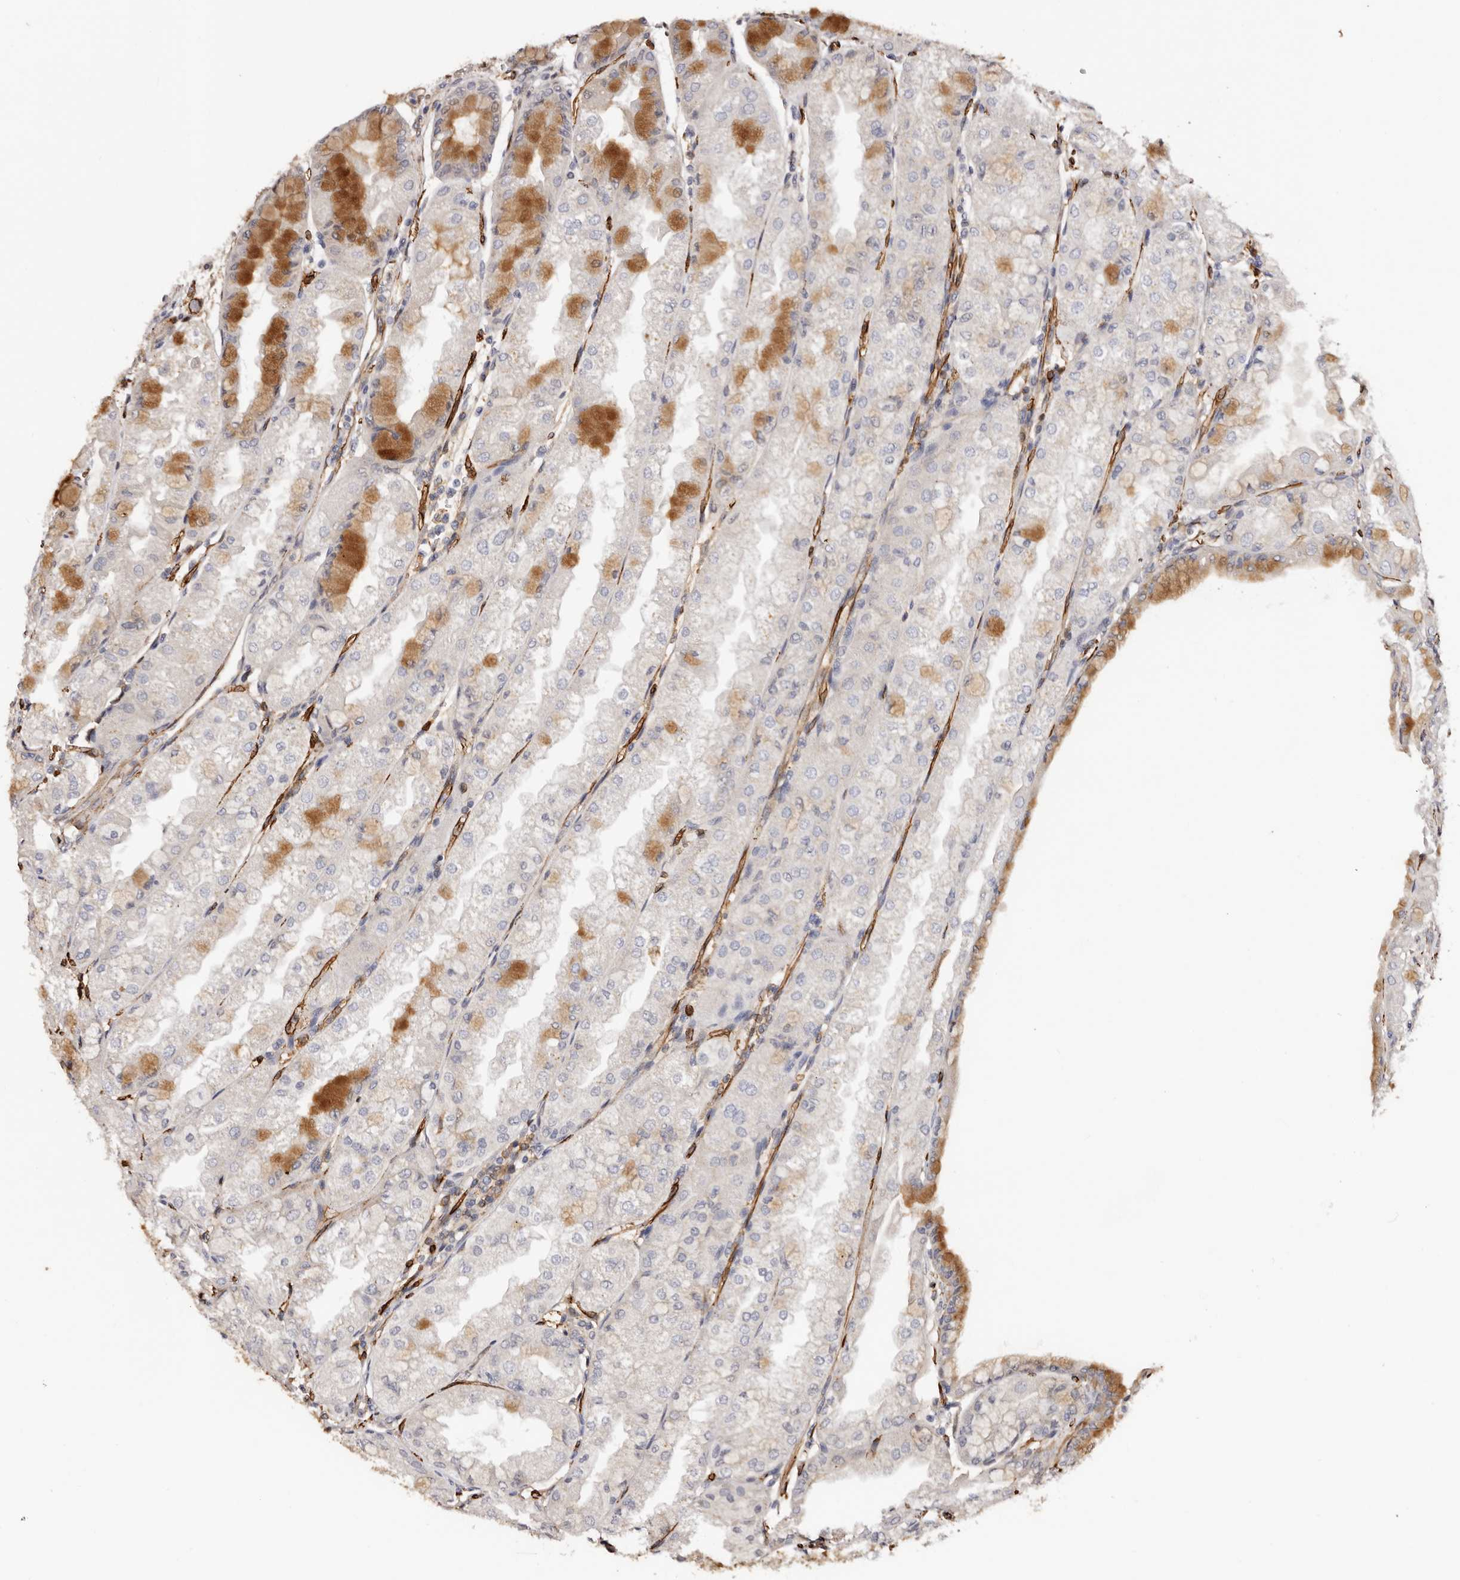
{"staining": {"intensity": "moderate", "quantity": "<25%", "location": "cytoplasmic/membranous"}, "tissue": "stomach", "cell_type": "Glandular cells", "image_type": "normal", "snomed": [{"axis": "morphology", "description": "Normal tissue, NOS"}, {"axis": "topography", "description": "Stomach, upper"}], "caption": "Brown immunohistochemical staining in normal human stomach demonstrates moderate cytoplasmic/membranous staining in approximately <25% of glandular cells. The staining is performed using DAB (3,3'-diaminobenzidine) brown chromogen to label protein expression. The nuclei are counter-stained blue using hematoxylin.", "gene": "ZNF557", "patient": {"sex": "male", "age": 47}}